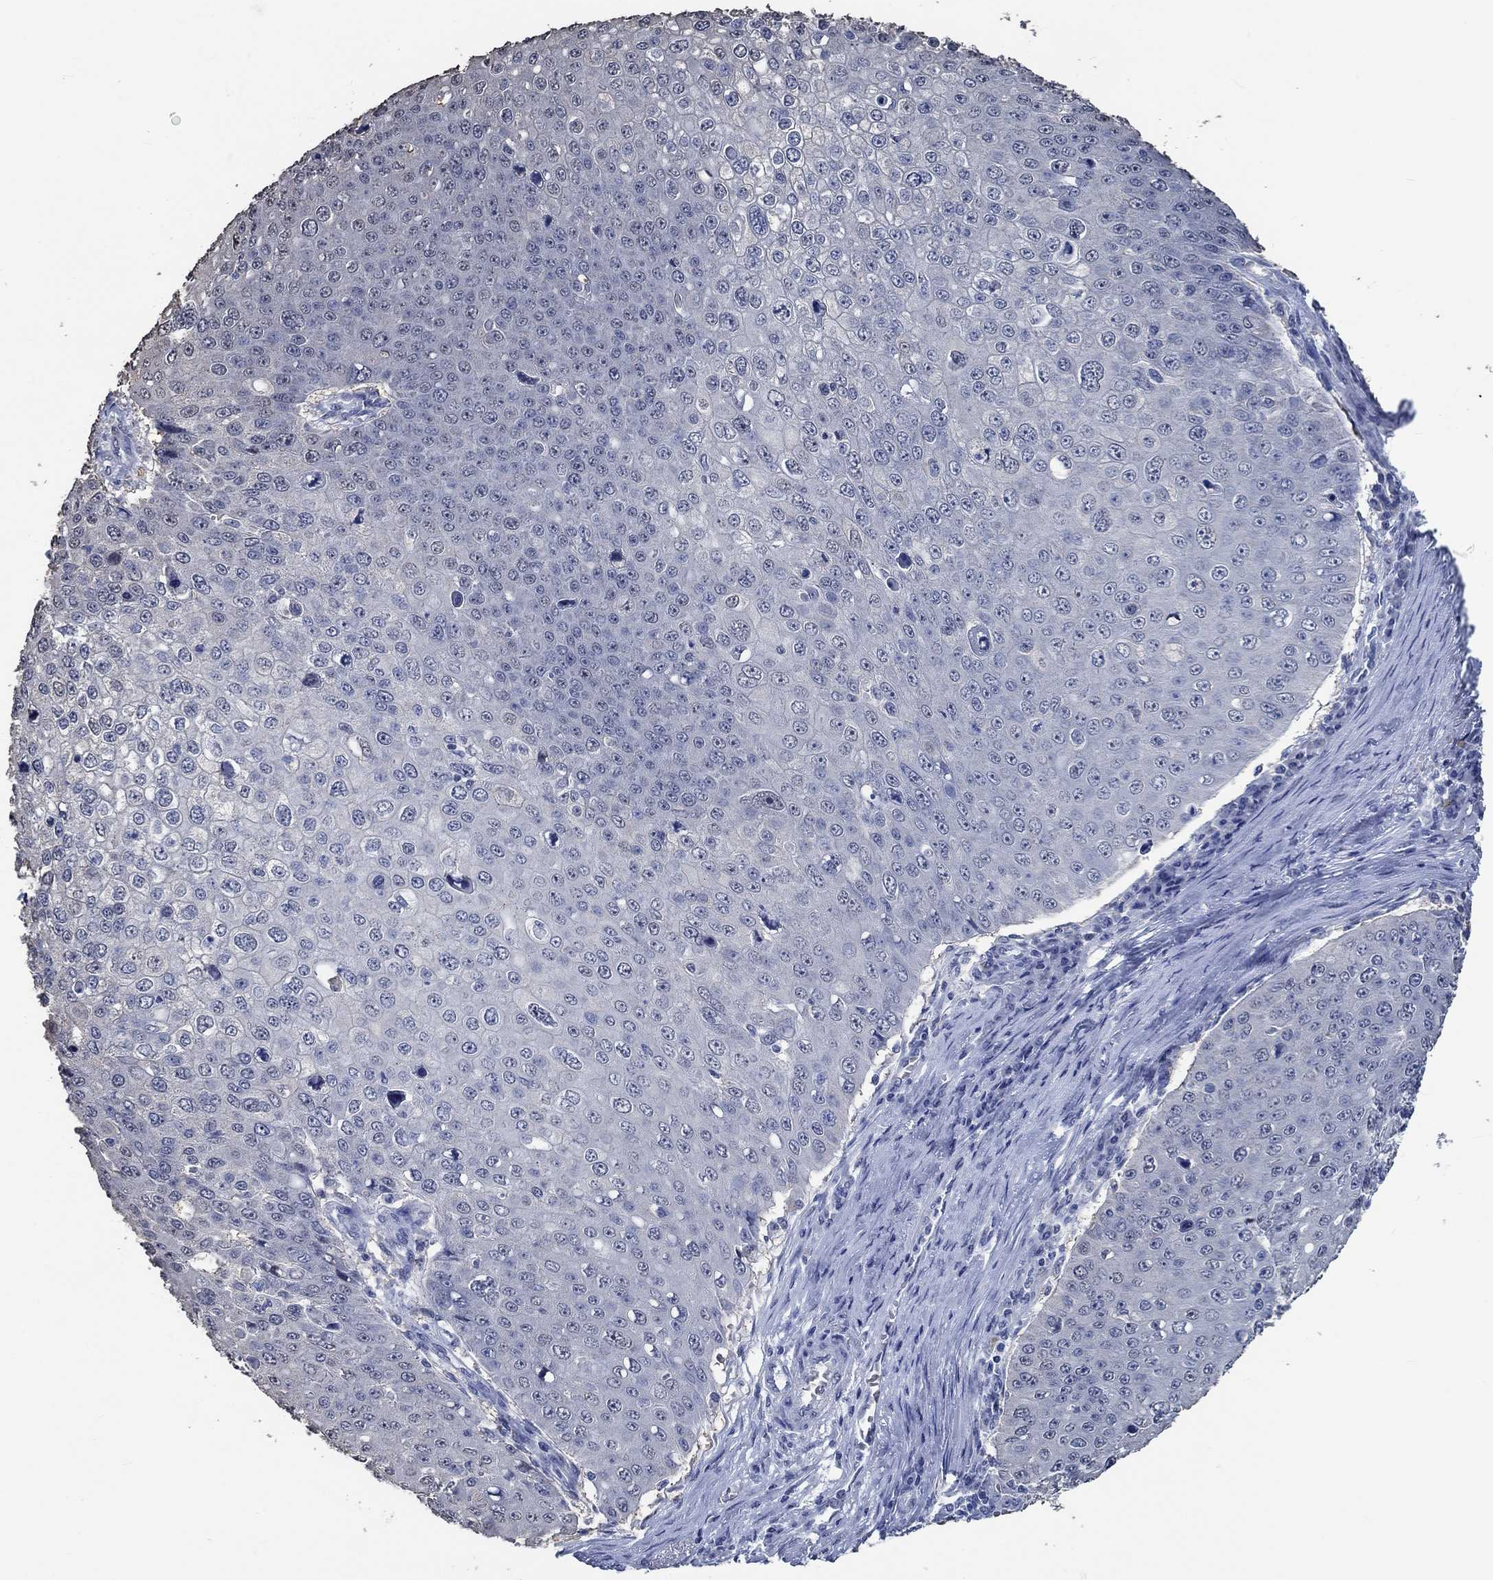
{"staining": {"intensity": "negative", "quantity": "none", "location": "none"}, "tissue": "skin cancer", "cell_type": "Tumor cells", "image_type": "cancer", "snomed": [{"axis": "morphology", "description": "Squamous cell carcinoma, NOS"}, {"axis": "topography", "description": "Skin"}], "caption": "The photomicrograph exhibits no staining of tumor cells in skin cancer (squamous cell carcinoma). (DAB IHC, high magnification).", "gene": "OBSCN", "patient": {"sex": "male", "age": 71}}